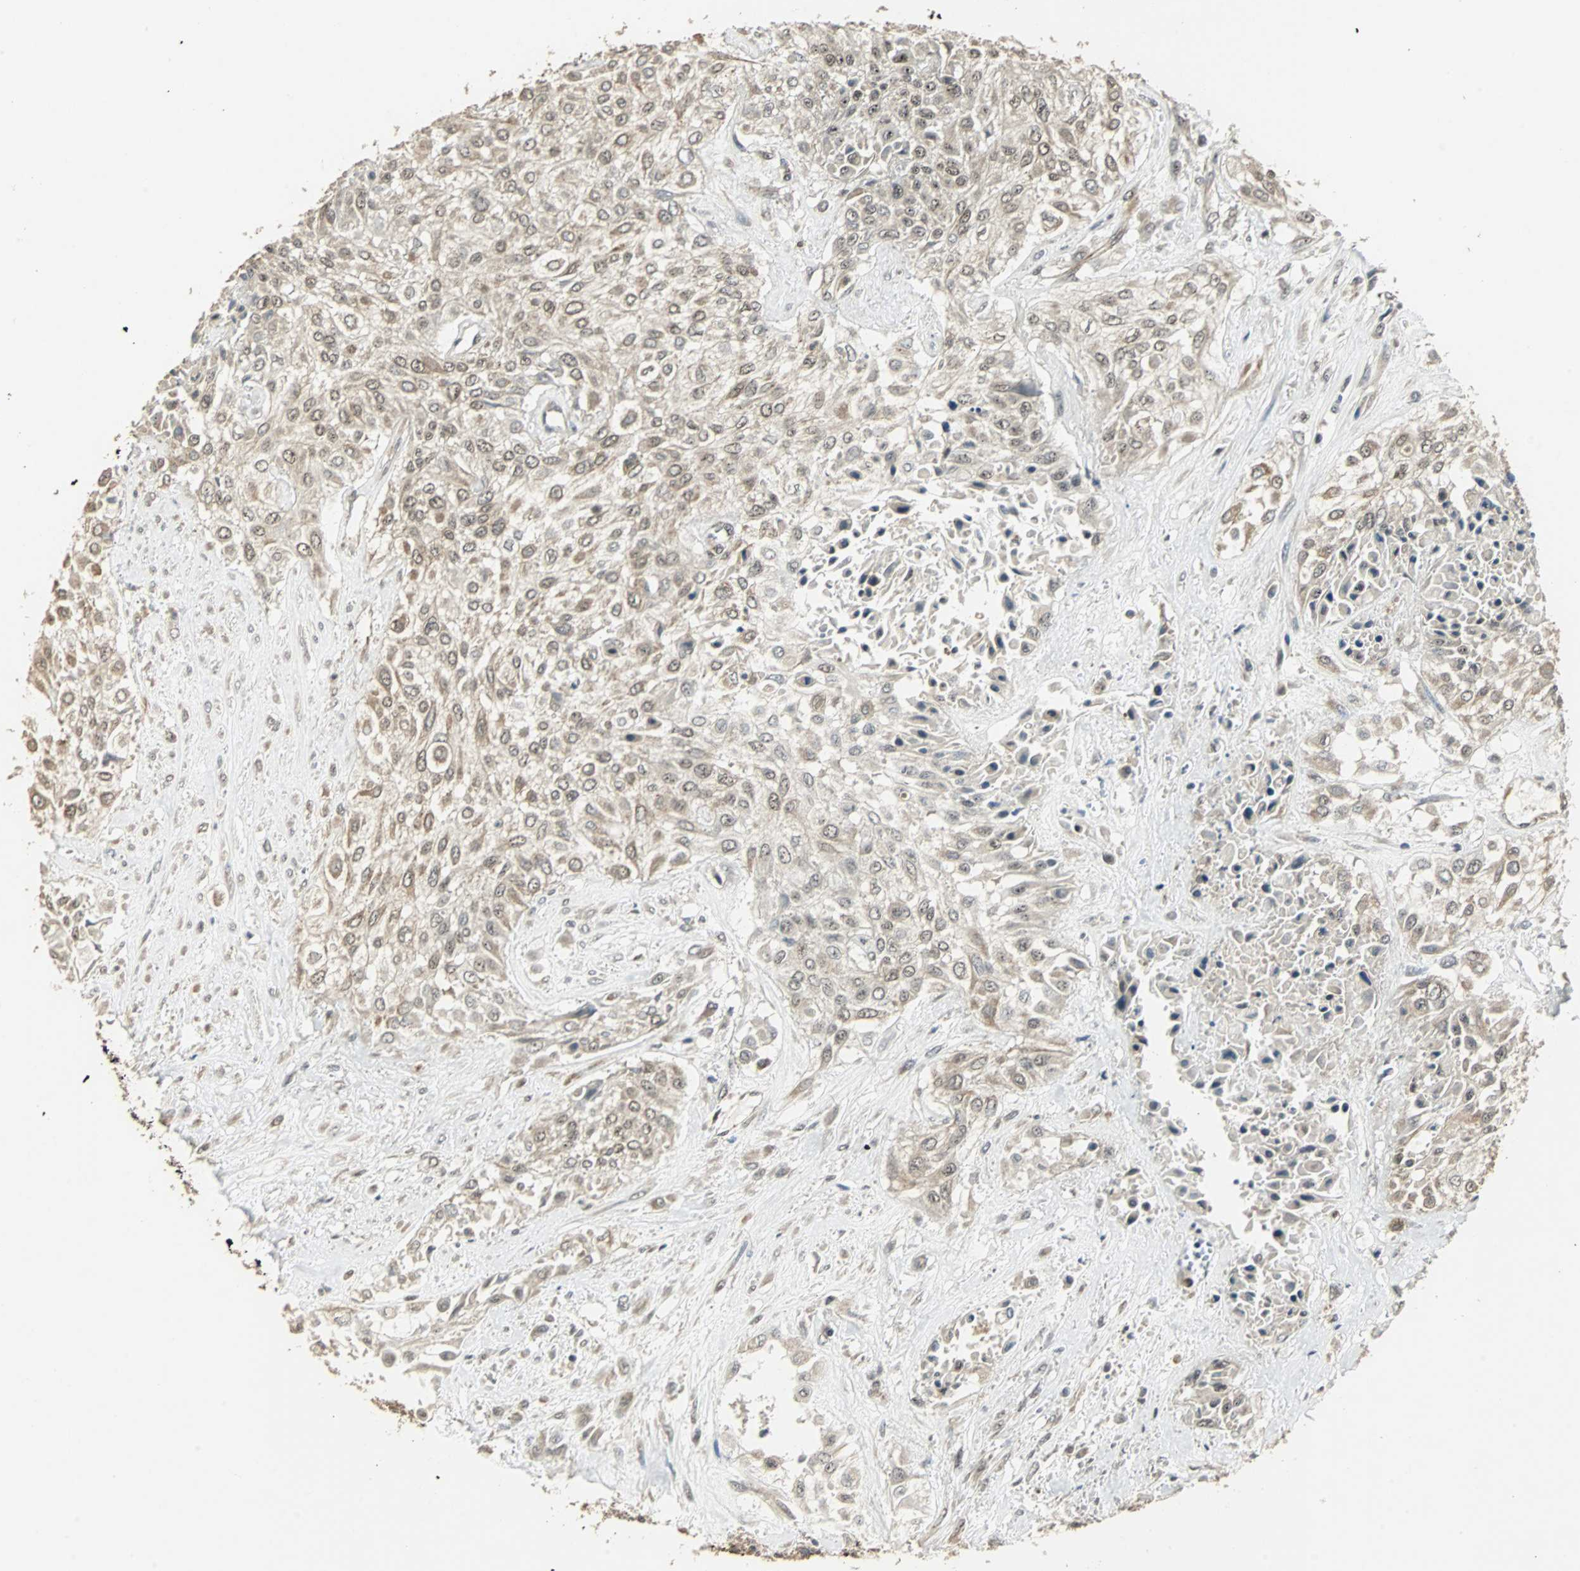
{"staining": {"intensity": "weak", "quantity": ">75%", "location": "cytoplasmic/membranous"}, "tissue": "urothelial cancer", "cell_type": "Tumor cells", "image_type": "cancer", "snomed": [{"axis": "morphology", "description": "Urothelial carcinoma, High grade"}, {"axis": "topography", "description": "Urinary bladder"}], "caption": "Immunohistochemistry (DAB) staining of human urothelial cancer displays weak cytoplasmic/membranous protein expression in about >75% of tumor cells.", "gene": "MED4", "patient": {"sex": "male", "age": 57}}